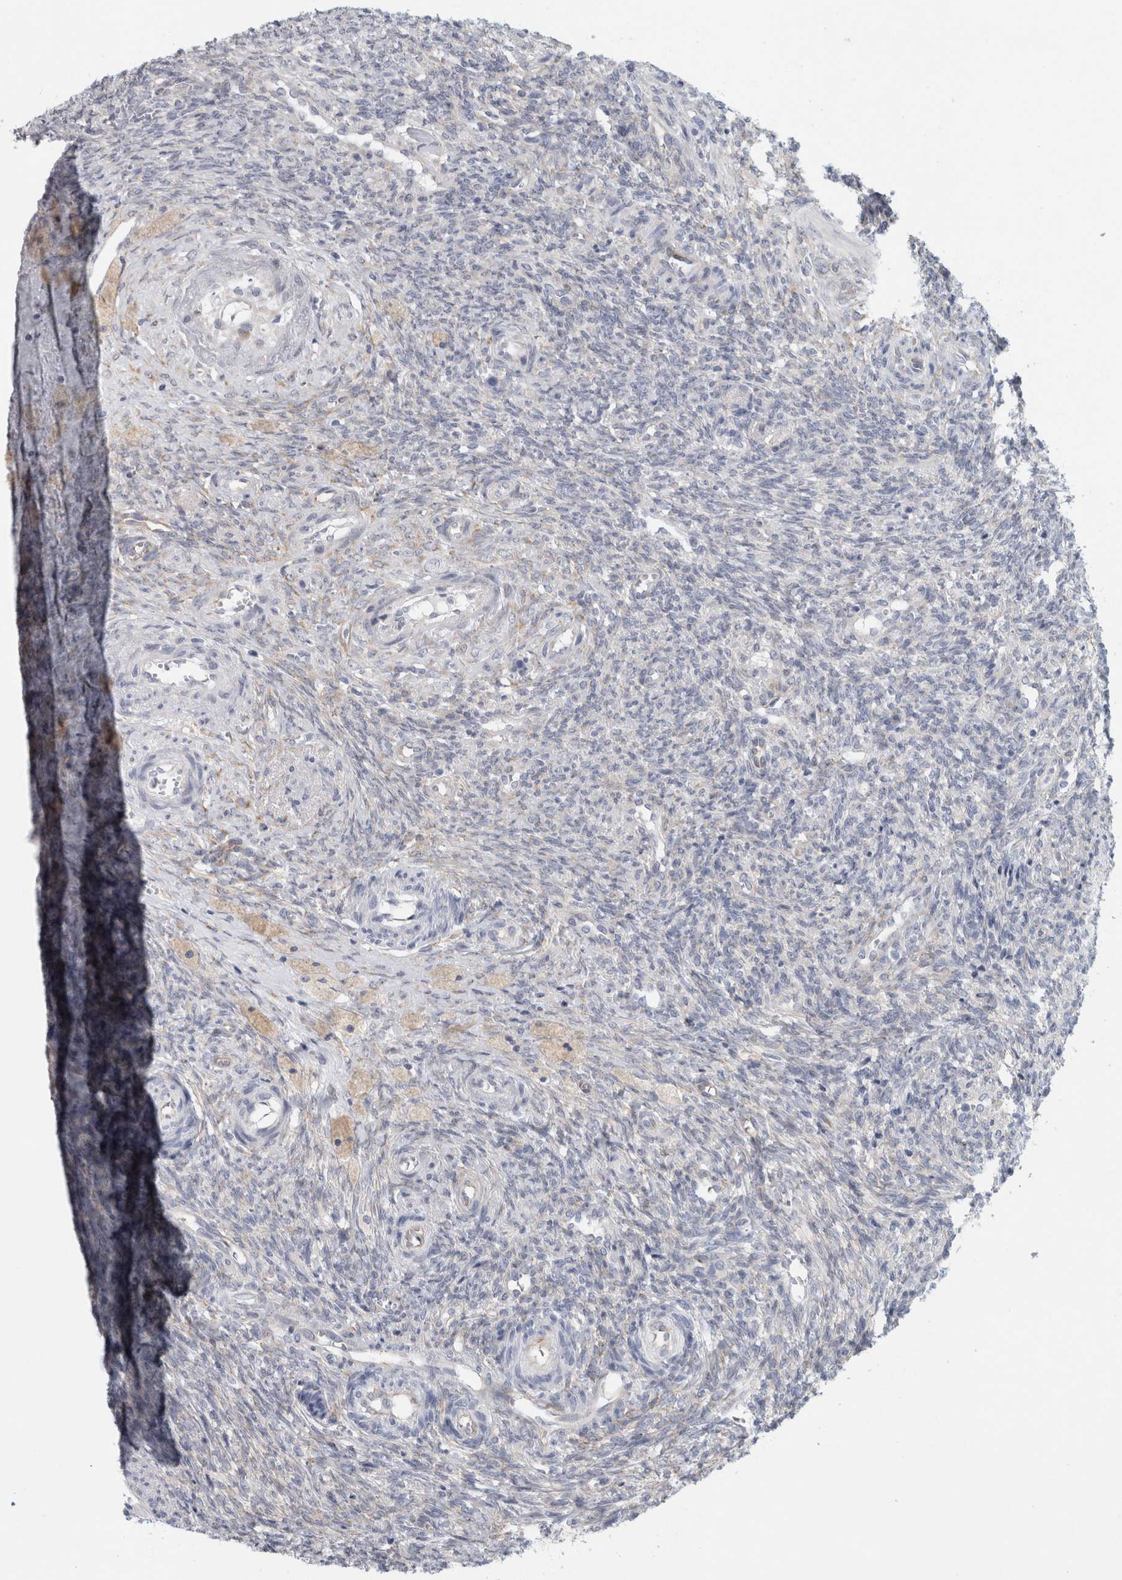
{"staining": {"intensity": "negative", "quantity": "none", "location": "none"}, "tissue": "ovary", "cell_type": "Follicle cells", "image_type": "normal", "snomed": [{"axis": "morphology", "description": "Normal tissue, NOS"}, {"axis": "topography", "description": "Ovary"}], "caption": "A histopathology image of ovary stained for a protein displays no brown staining in follicle cells. Nuclei are stained in blue.", "gene": "B3GNT3", "patient": {"sex": "female", "age": 41}}